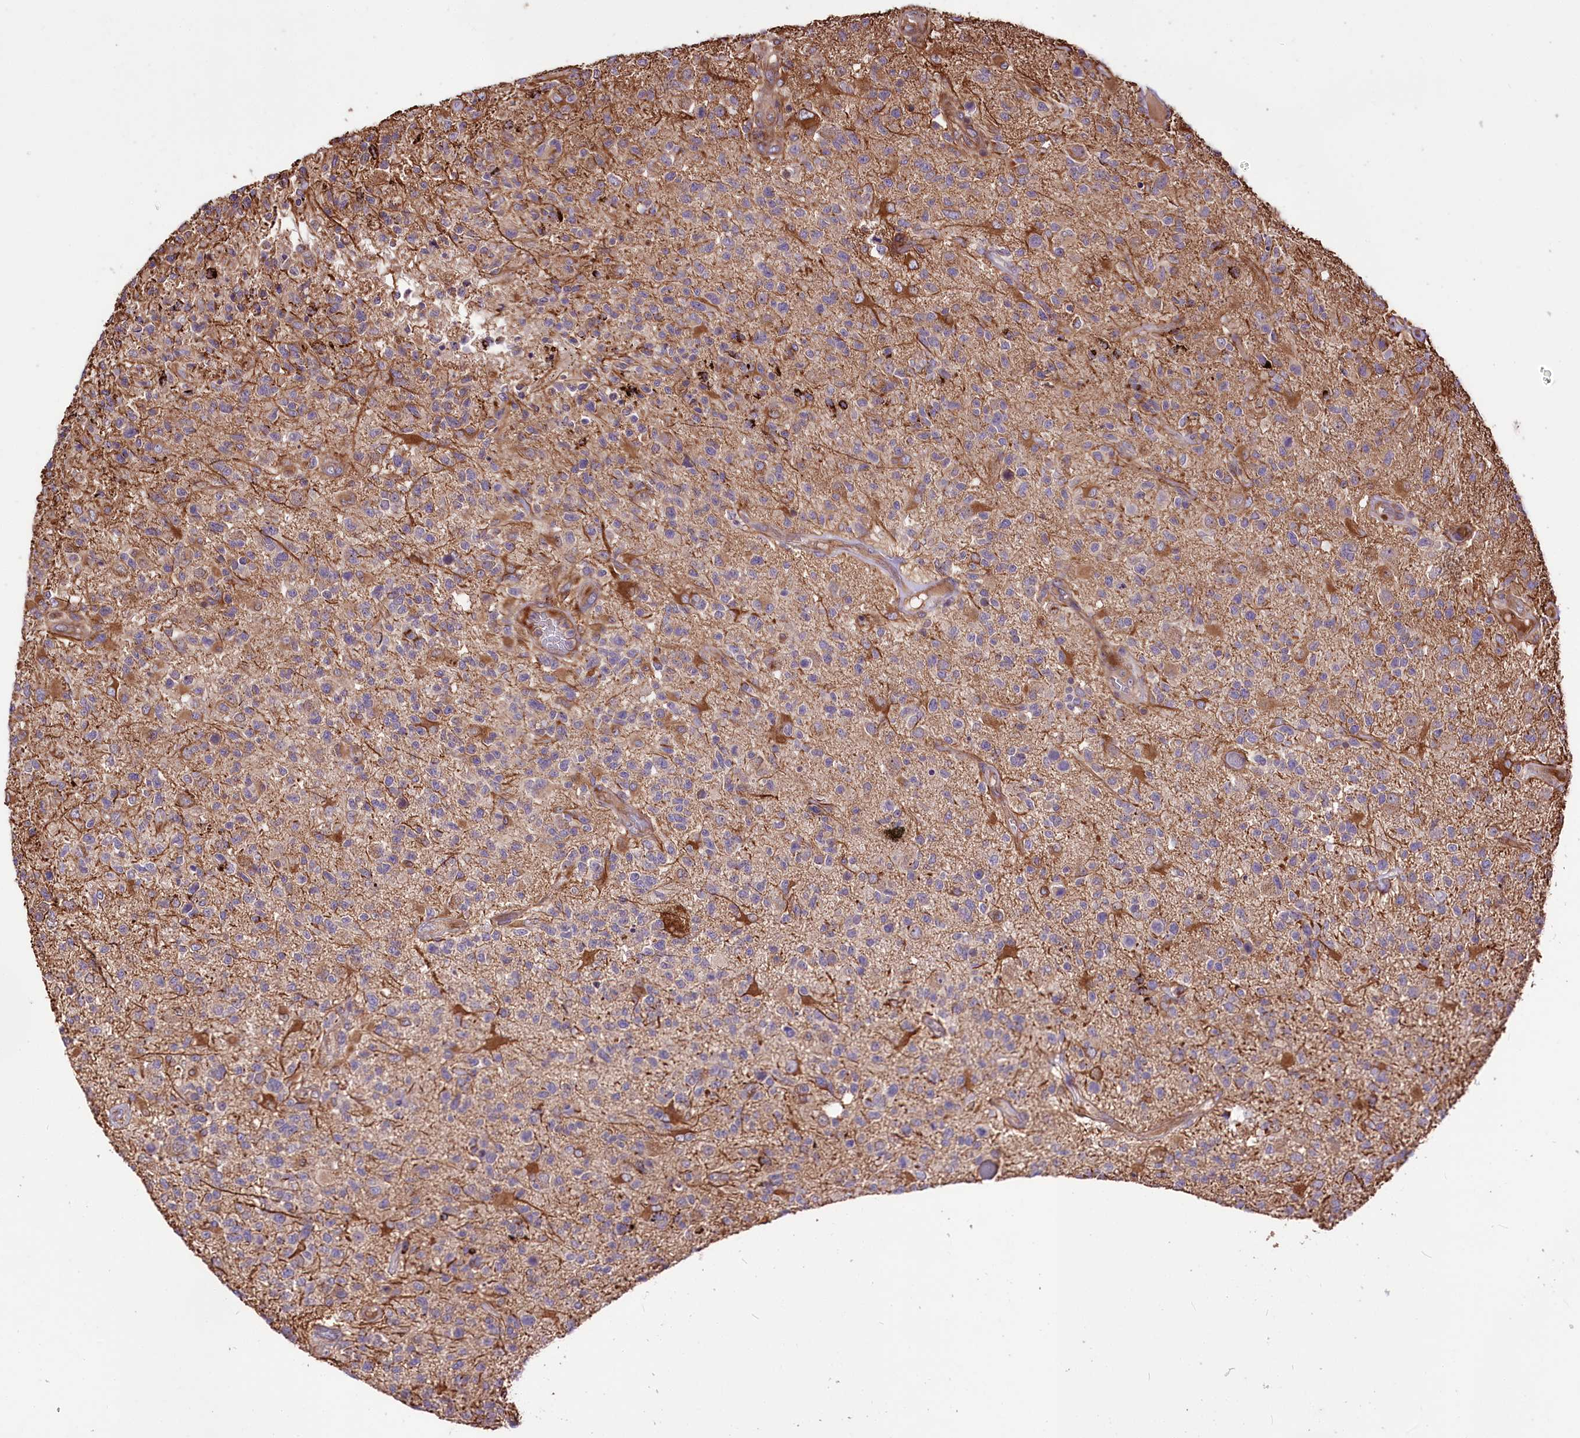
{"staining": {"intensity": "moderate", "quantity": "<25%", "location": "cytoplasmic/membranous"}, "tissue": "glioma", "cell_type": "Tumor cells", "image_type": "cancer", "snomed": [{"axis": "morphology", "description": "Glioma, malignant, High grade"}, {"axis": "morphology", "description": "Glioblastoma, NOS"}, {"axis": "topography", "description": "Brain"}], "caption": "Glioblastoma stained for a protein shows moderate cytoplasmic/membranous positivity in tumor cells.", "gene": "WWC1", "patient": {"sex": "male", "age": 60}}